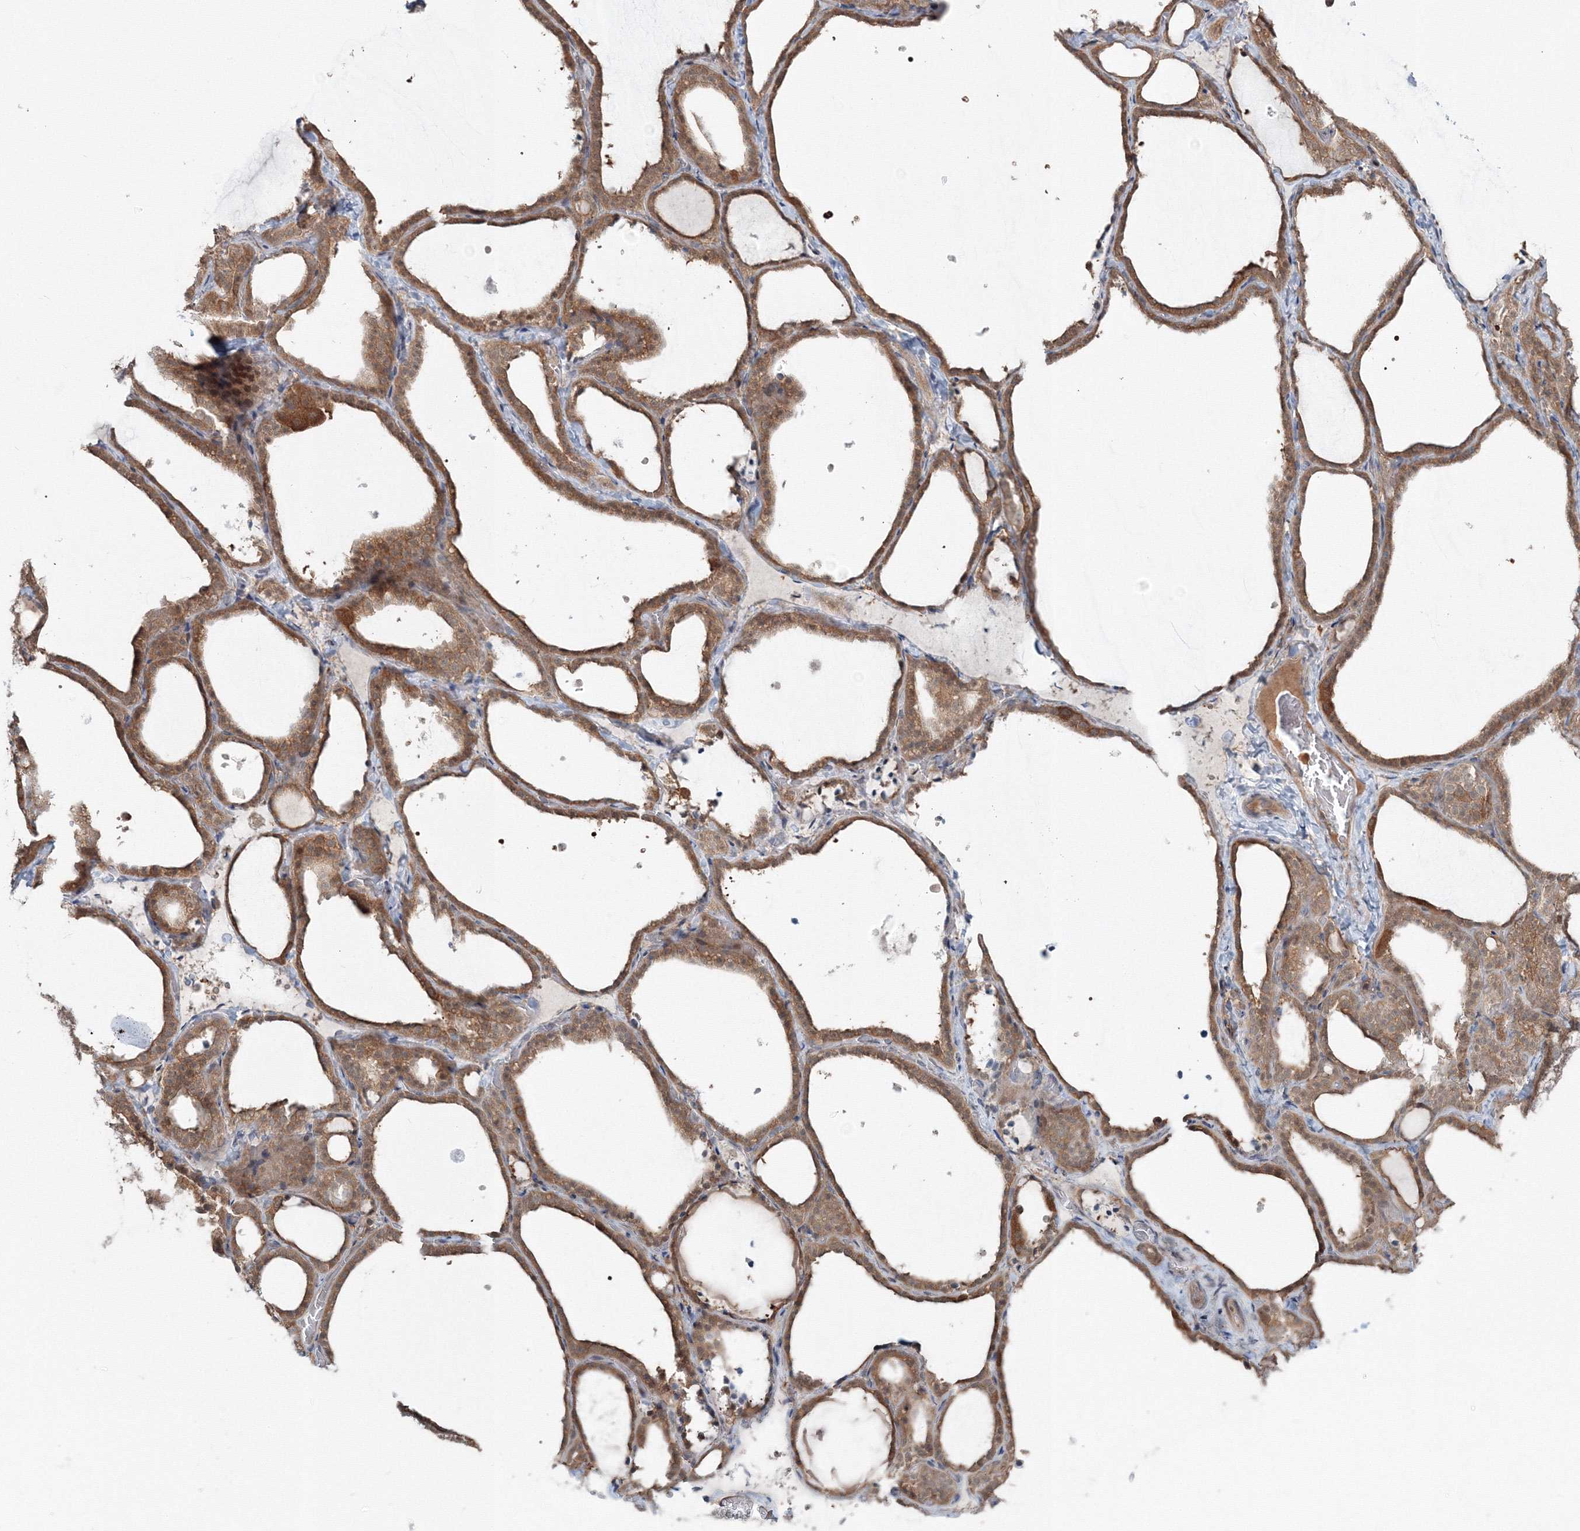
{"staining": {"intensity": "moderate", "quantity": ">75%", "location": "cytoplasmic/membranous"}, "tissue": "thyroid gland", "cell_type": "Glandular cells", "image_type": "normal", "snomed": [{"axis": "morphology", "description": "Normal tissue, NOS"}, {"axis": "topography", "description": "Thyroid gland"}], "caption": "The immunohistochemical stain highlights moderate cytoplasmic/membranous positivity in glandular cells of benign thyroid gland.", "gene": "MKRN2", "patient": {"sex": "female", "age": 22}}